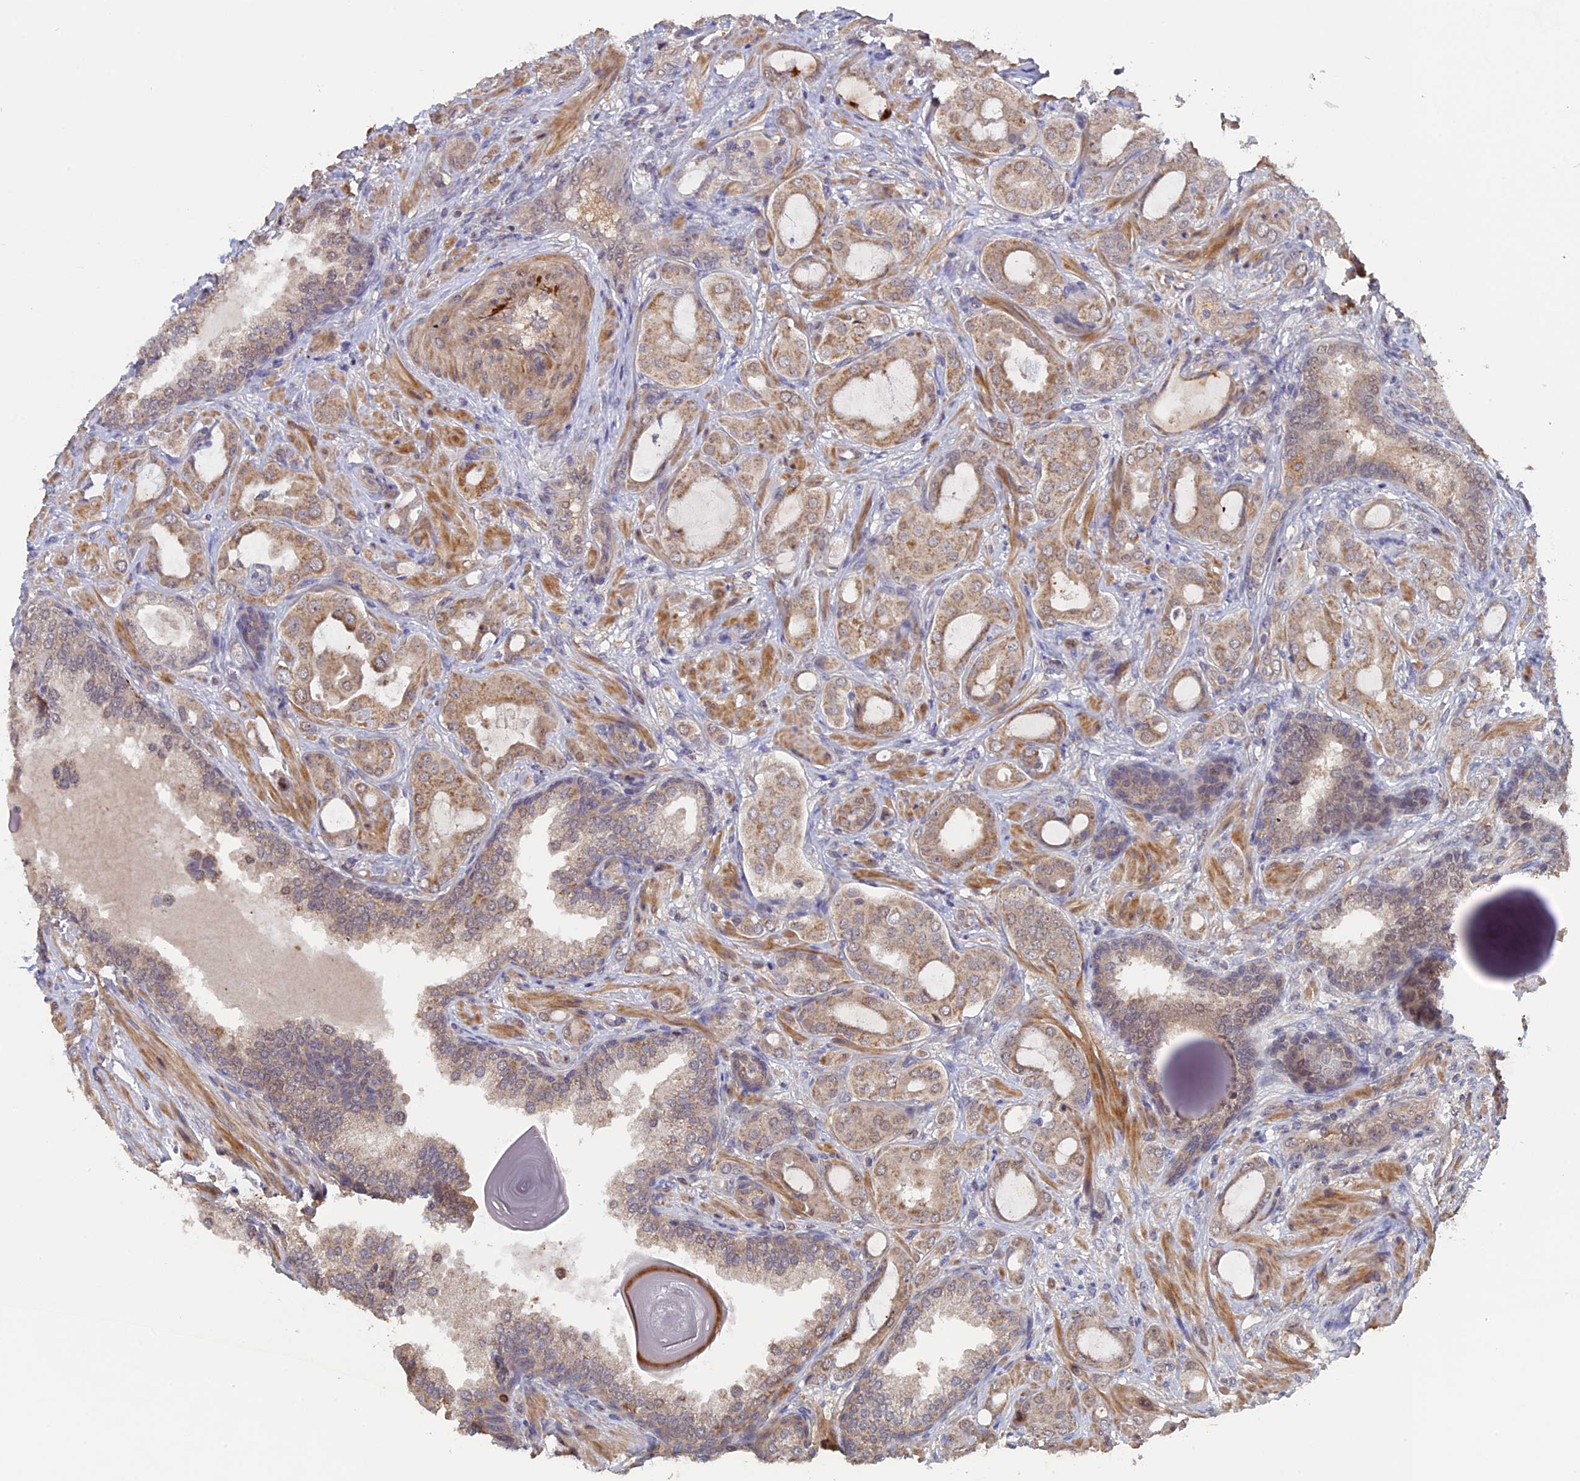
{"staining": {"intensity": "weak", "quantity": "25%-75%", "location": "cytoplasmic/membranous"}, "tissue": "prostate cancer", "cell_type": "Tumor cells", "image_type": "cancer", "snomed": [{"axis": "morphology", "description": "Adenocarcinoma, Low grade"}, {"axis": "topography", "description": "Prostate"}], "caption": "Tumor cells reveal weak cytoplasmic/membranous positivity in about 25%-75% of cells in prostate cancer.", "gene": "FAM98C", "patient": {"sex": "male", "age": 57}}